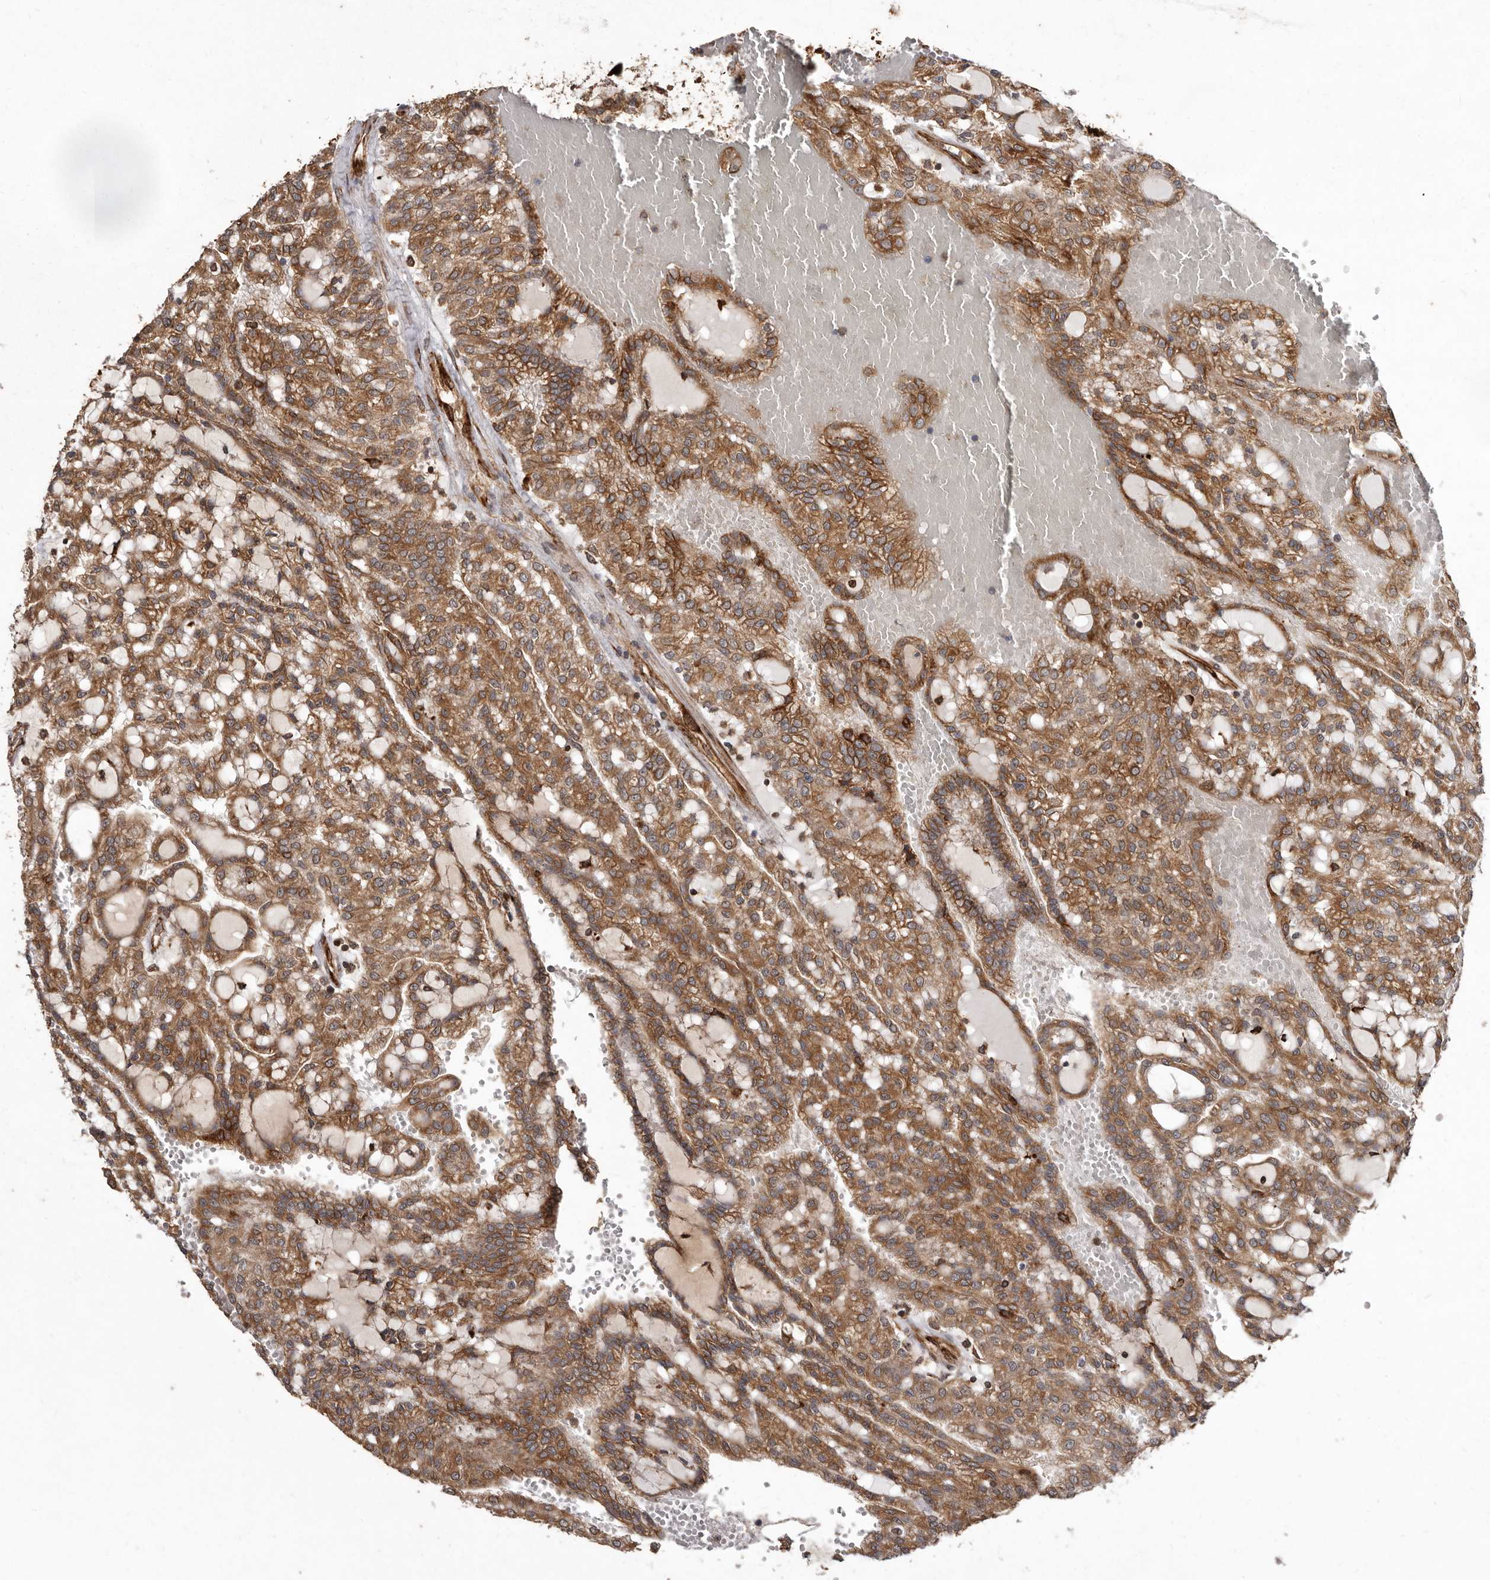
{"staining": {"intensity": "moderate", "quantity": ">75%", "location": "cytoplasmic/membranous"}, "tissue": "renal cancer", "cell_type": "Tumor cells", "image_type": "cancer", "snomed": [{"axis": "morphology", "description": "Adenocarcinoma, NOS"}, {"axis": "topography", "description": "Kidney"}], "caption": "Immunohistochemical staining of human renal adenocarcinoma exhibits medium levels of moderate cytoplasmic/membranous protein expression in about >75% of tumor cells.", "gene": "FLAD1", "patient": {"sex": "male", "age": 63}}